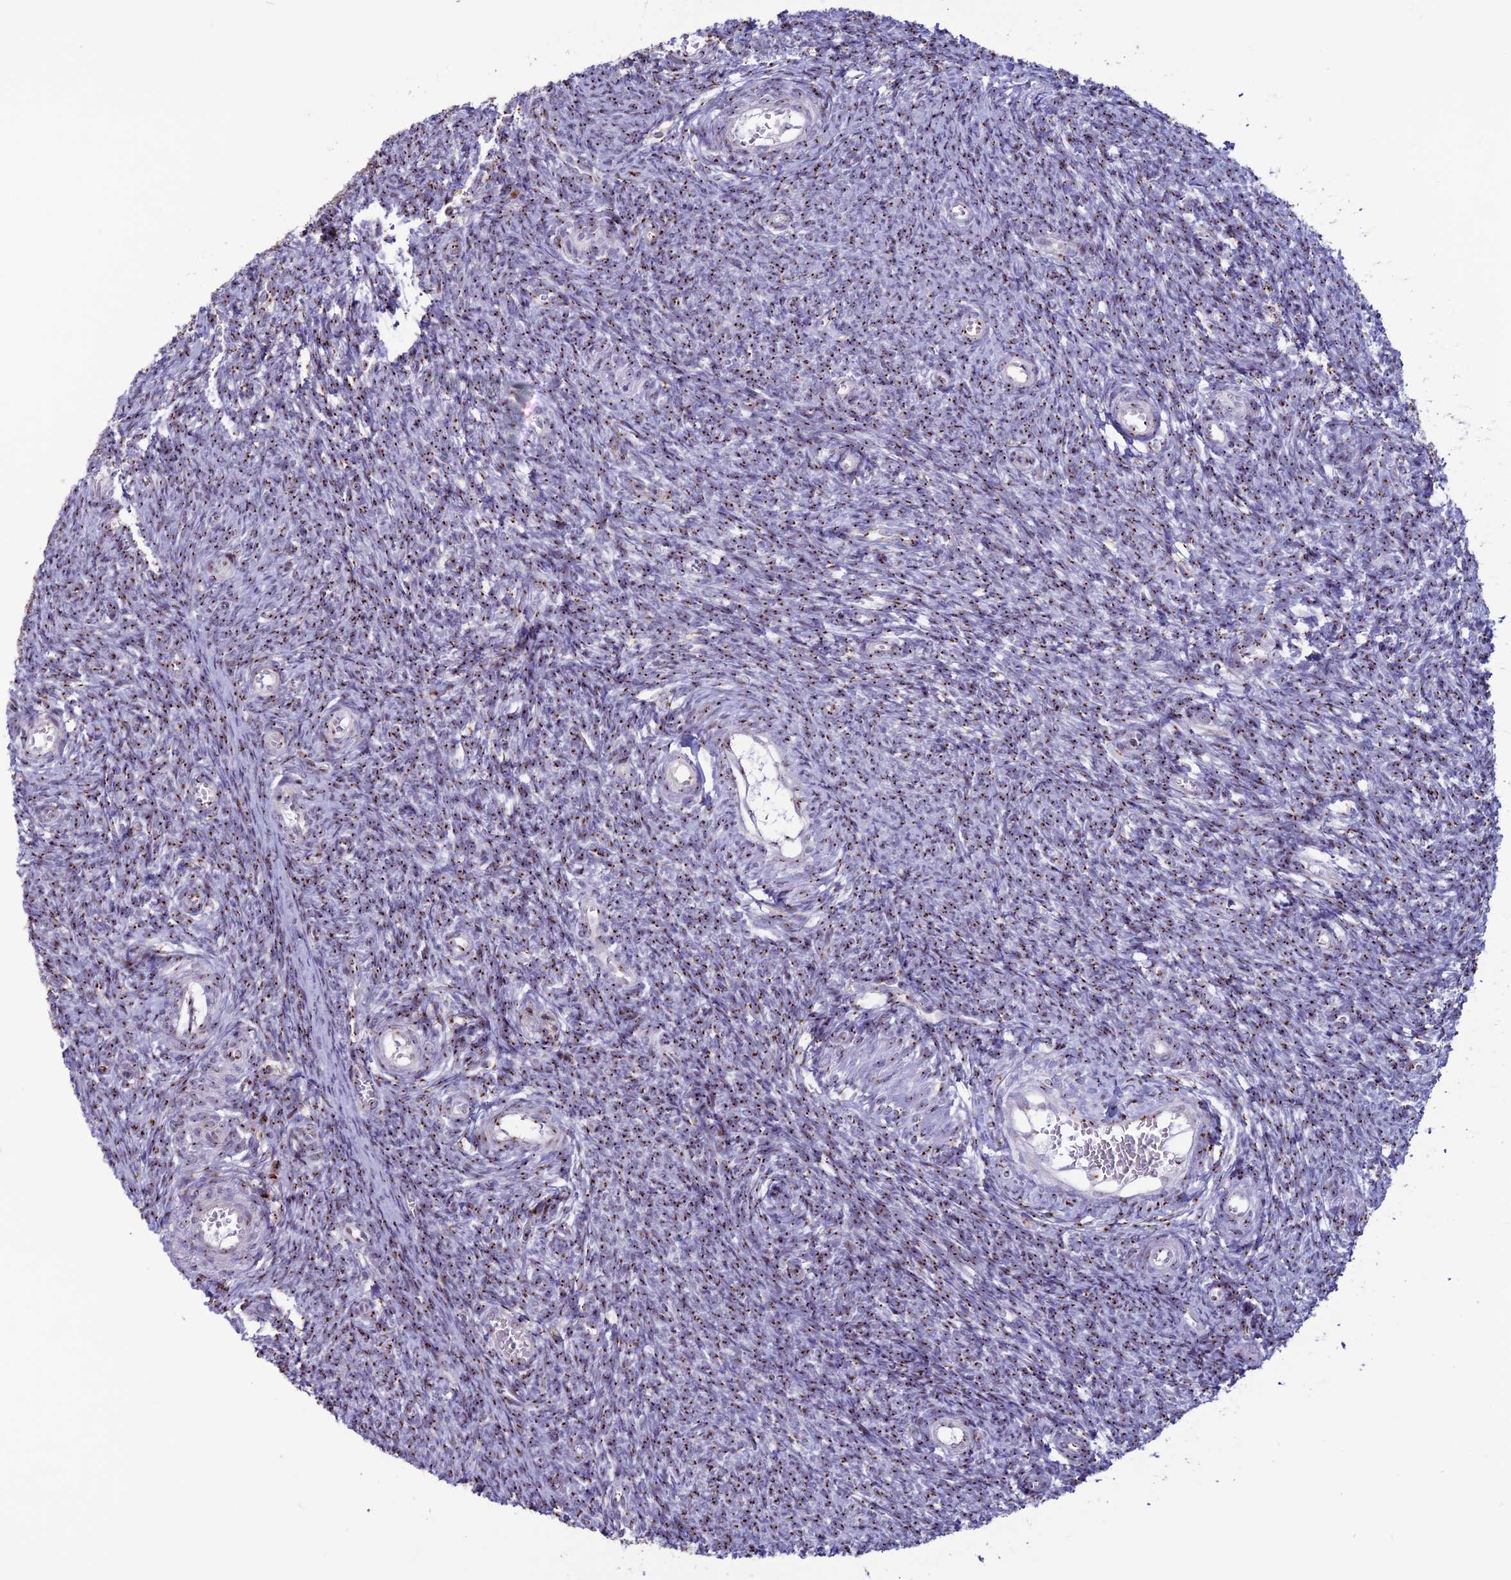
{"staining": {"intensity": "strong", "quantity": "25%-75%", "location": "cytoplasmic/membranous"}, "tissue": "ovary", "cell_type": "Ovarian stroma cells", "image_type": "normal", "snomed": [{"axis": "morphology", "description": "Normal tissue, NOS"}, {"axis": "topography", "description": "Ovary"}], "caption": "IHC micrograph of unremarkable human ovary stained for a protein (brown), which shows high levels of strong cytoplasmic/membranous expression in approximately 25%-75% of ovarian stroma cells.", "gene": "PLEKHA4", "patient": {"sex": "female", "age": 44}}